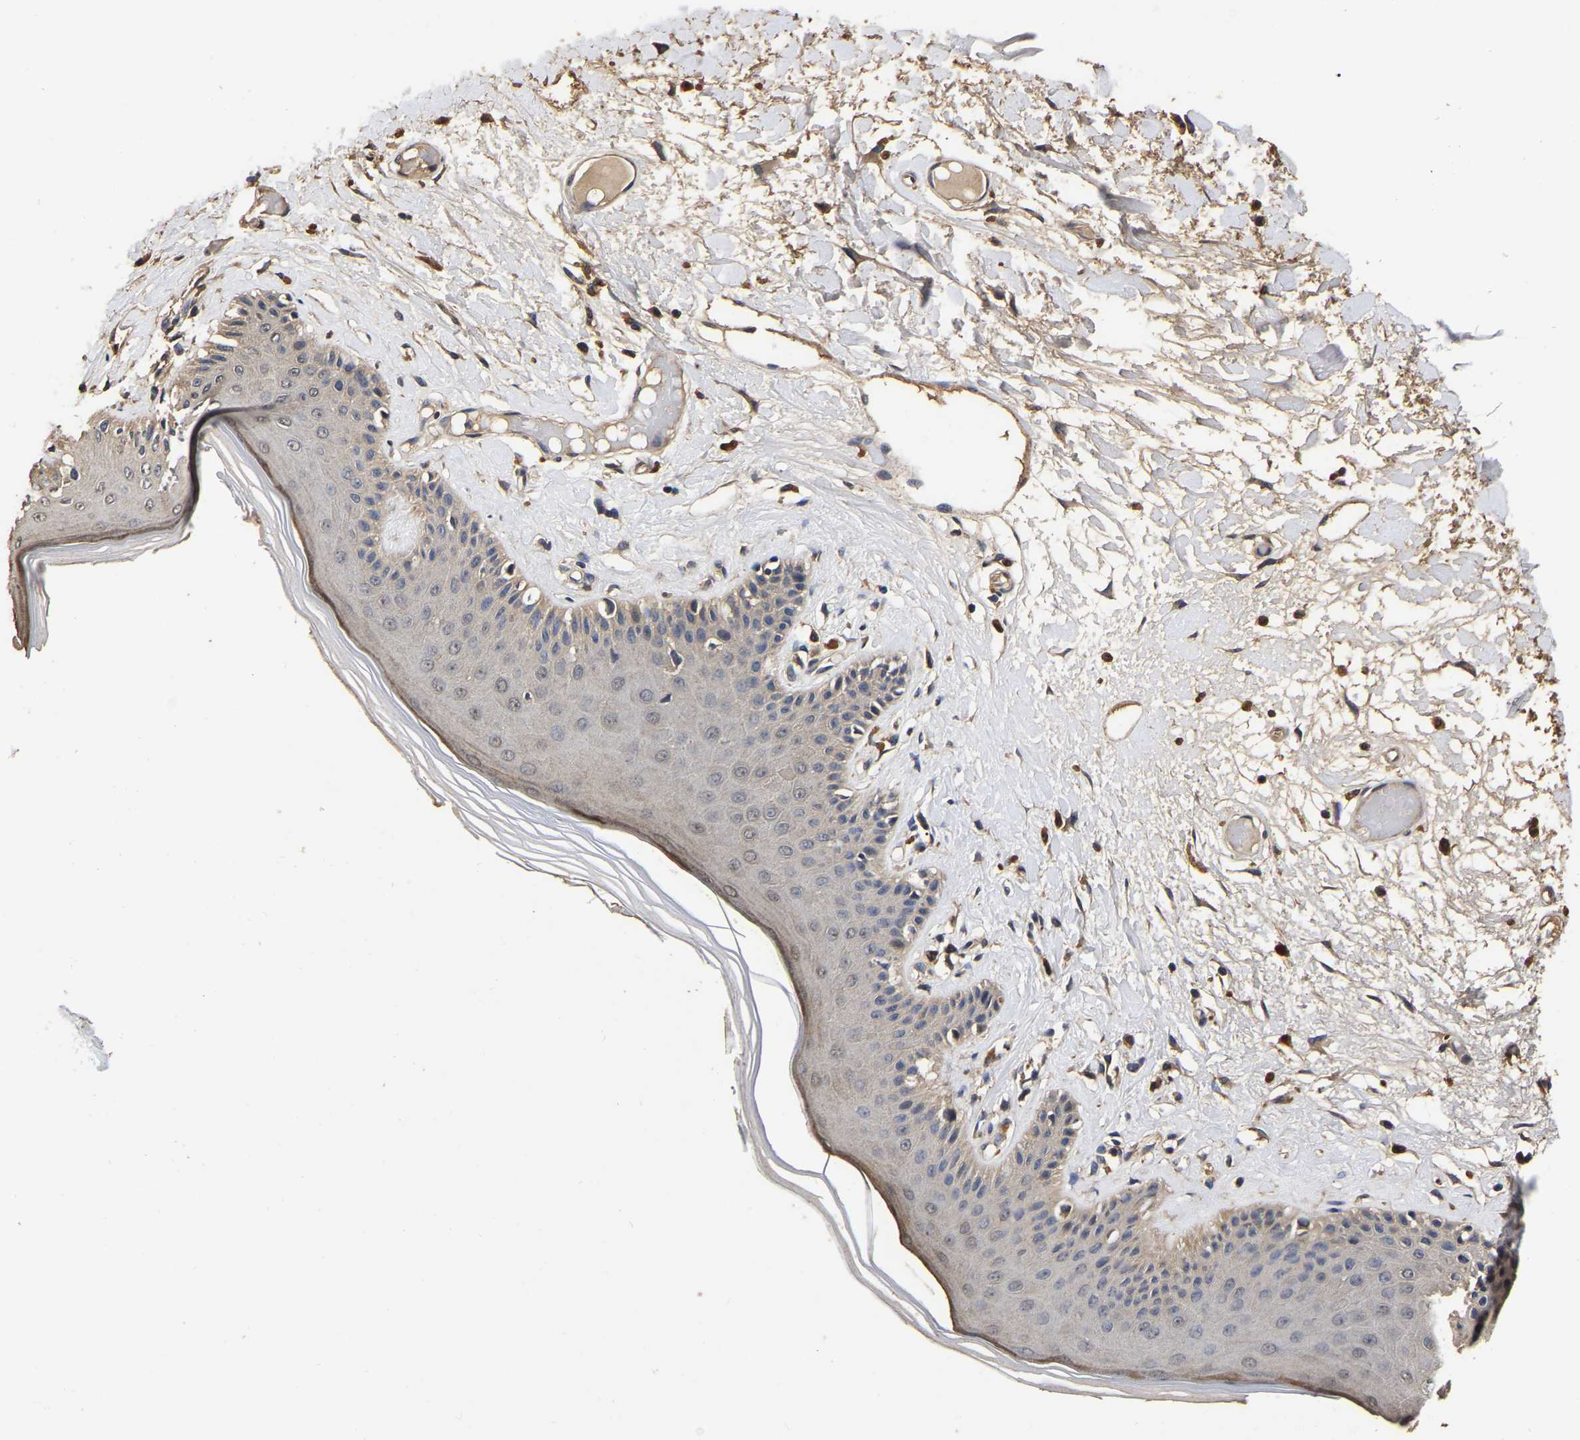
{"staining": {"intensity": "moderate", "quantity": "<25%", "location": "cytoplasmic/membranous"}, "tissue": "skin", "cell_type": "Epidermal cells", "image_type": "normal", "snomed": [{"axis": "morphology", "description": "Normal tissue, NOS"}, {"axis": "topography", "description": "Vulva"}], "caption": "This image shows immunohistochemistry staining of benign human skin, with low moderate cytoplasmic/membranous positivity in about <25% of epidermal cells.", "gene": "STK32C", "patient": {"sex": "female", "age": 73}}